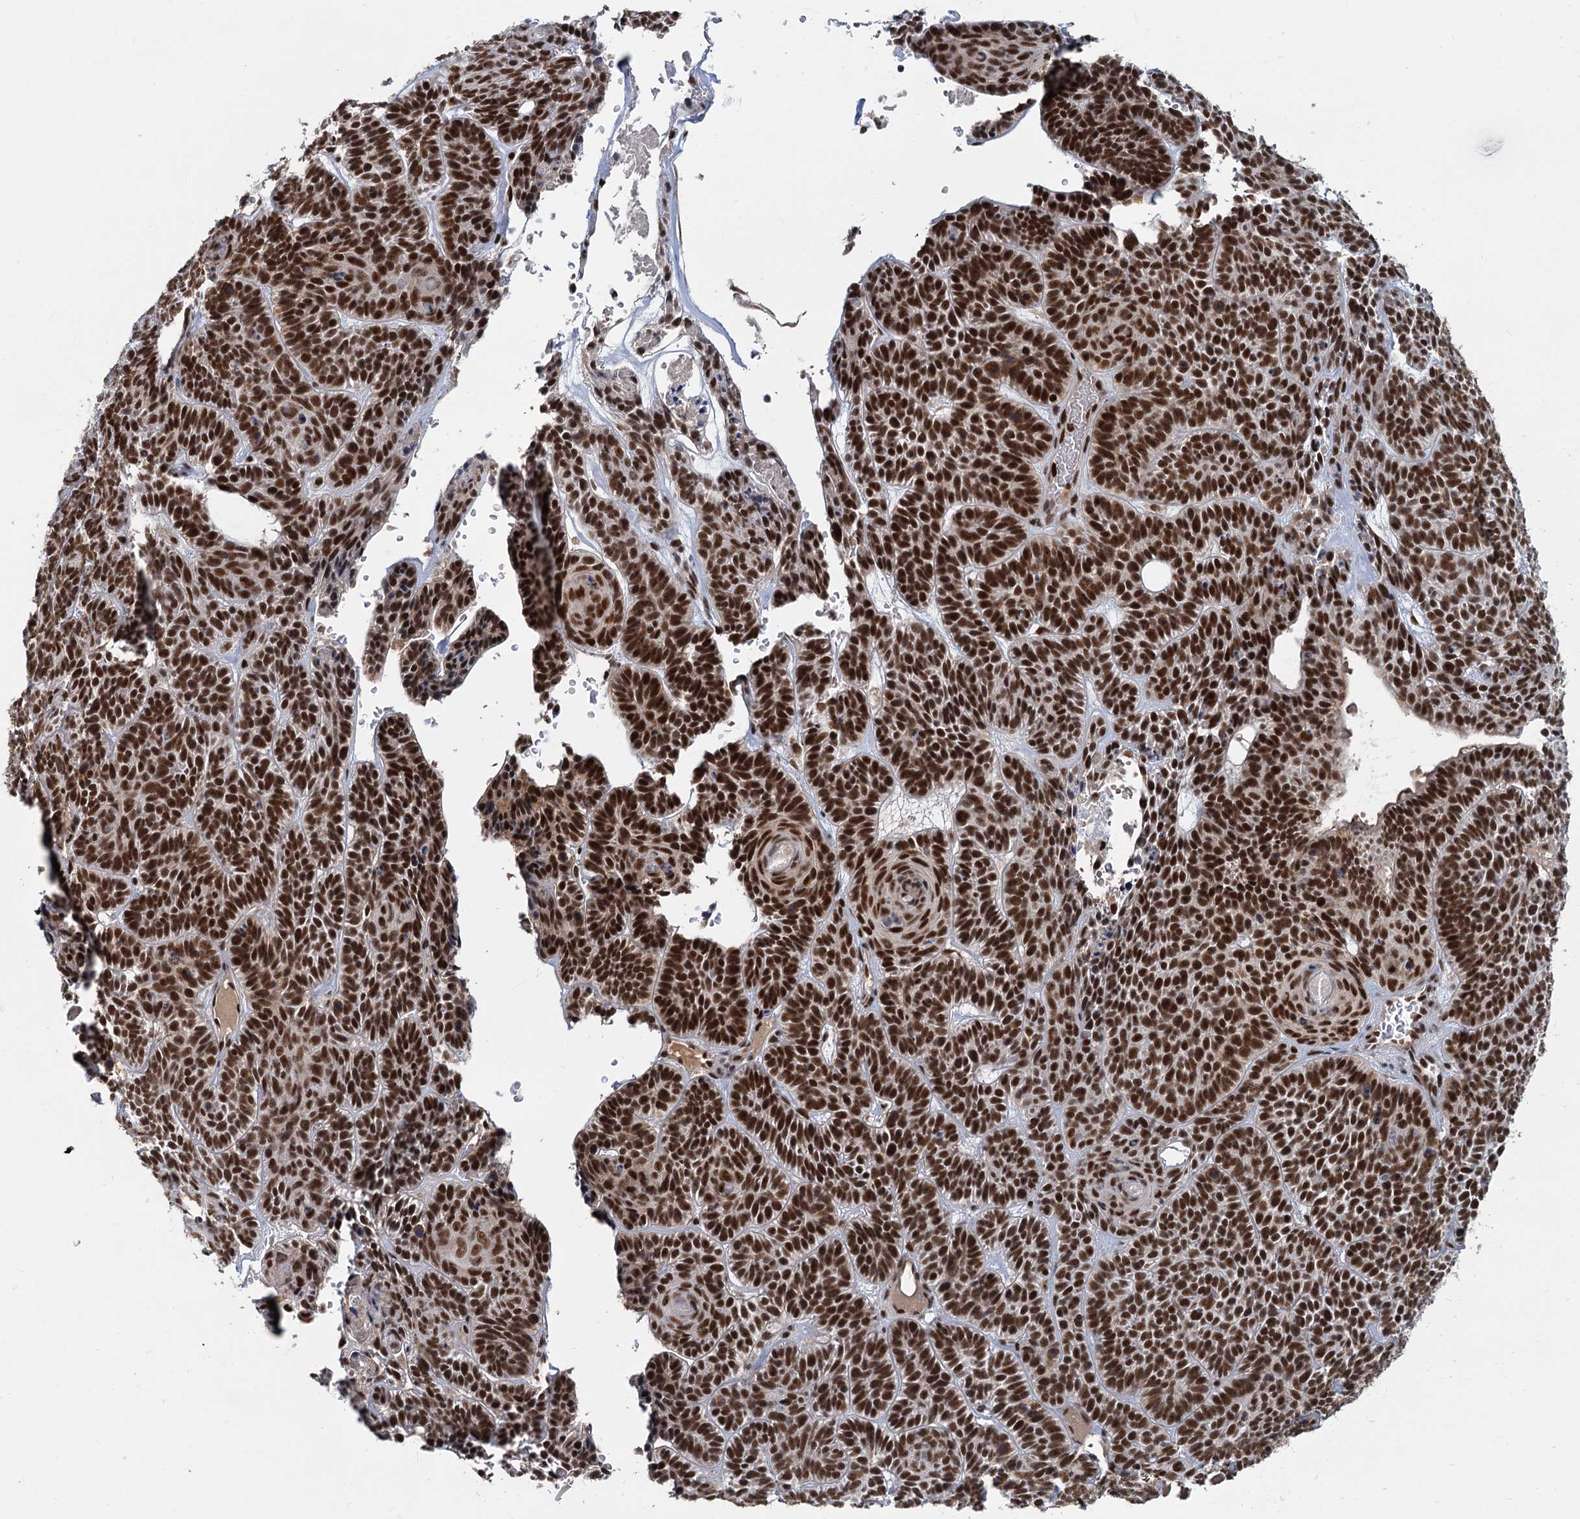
{"staining": {"intensity": "strong", "quantity": ">75%", "location": "nuclear"}, "tissue": "skin cancer", "cell_type": "Tumor cells", "image_type": "cancer", "snomed": [{"axis": "morphology", "description": "Basal cell carcinoma"}, {"axis": "topography", "description": "Skin"}], "caption": "Protein staining exhibits strong nuclear expression in approximately >75% of tumor cells in skin basal cell carcinoma.", "gene": "WBP4", "patient": {"sex": "male", "age": 85}}